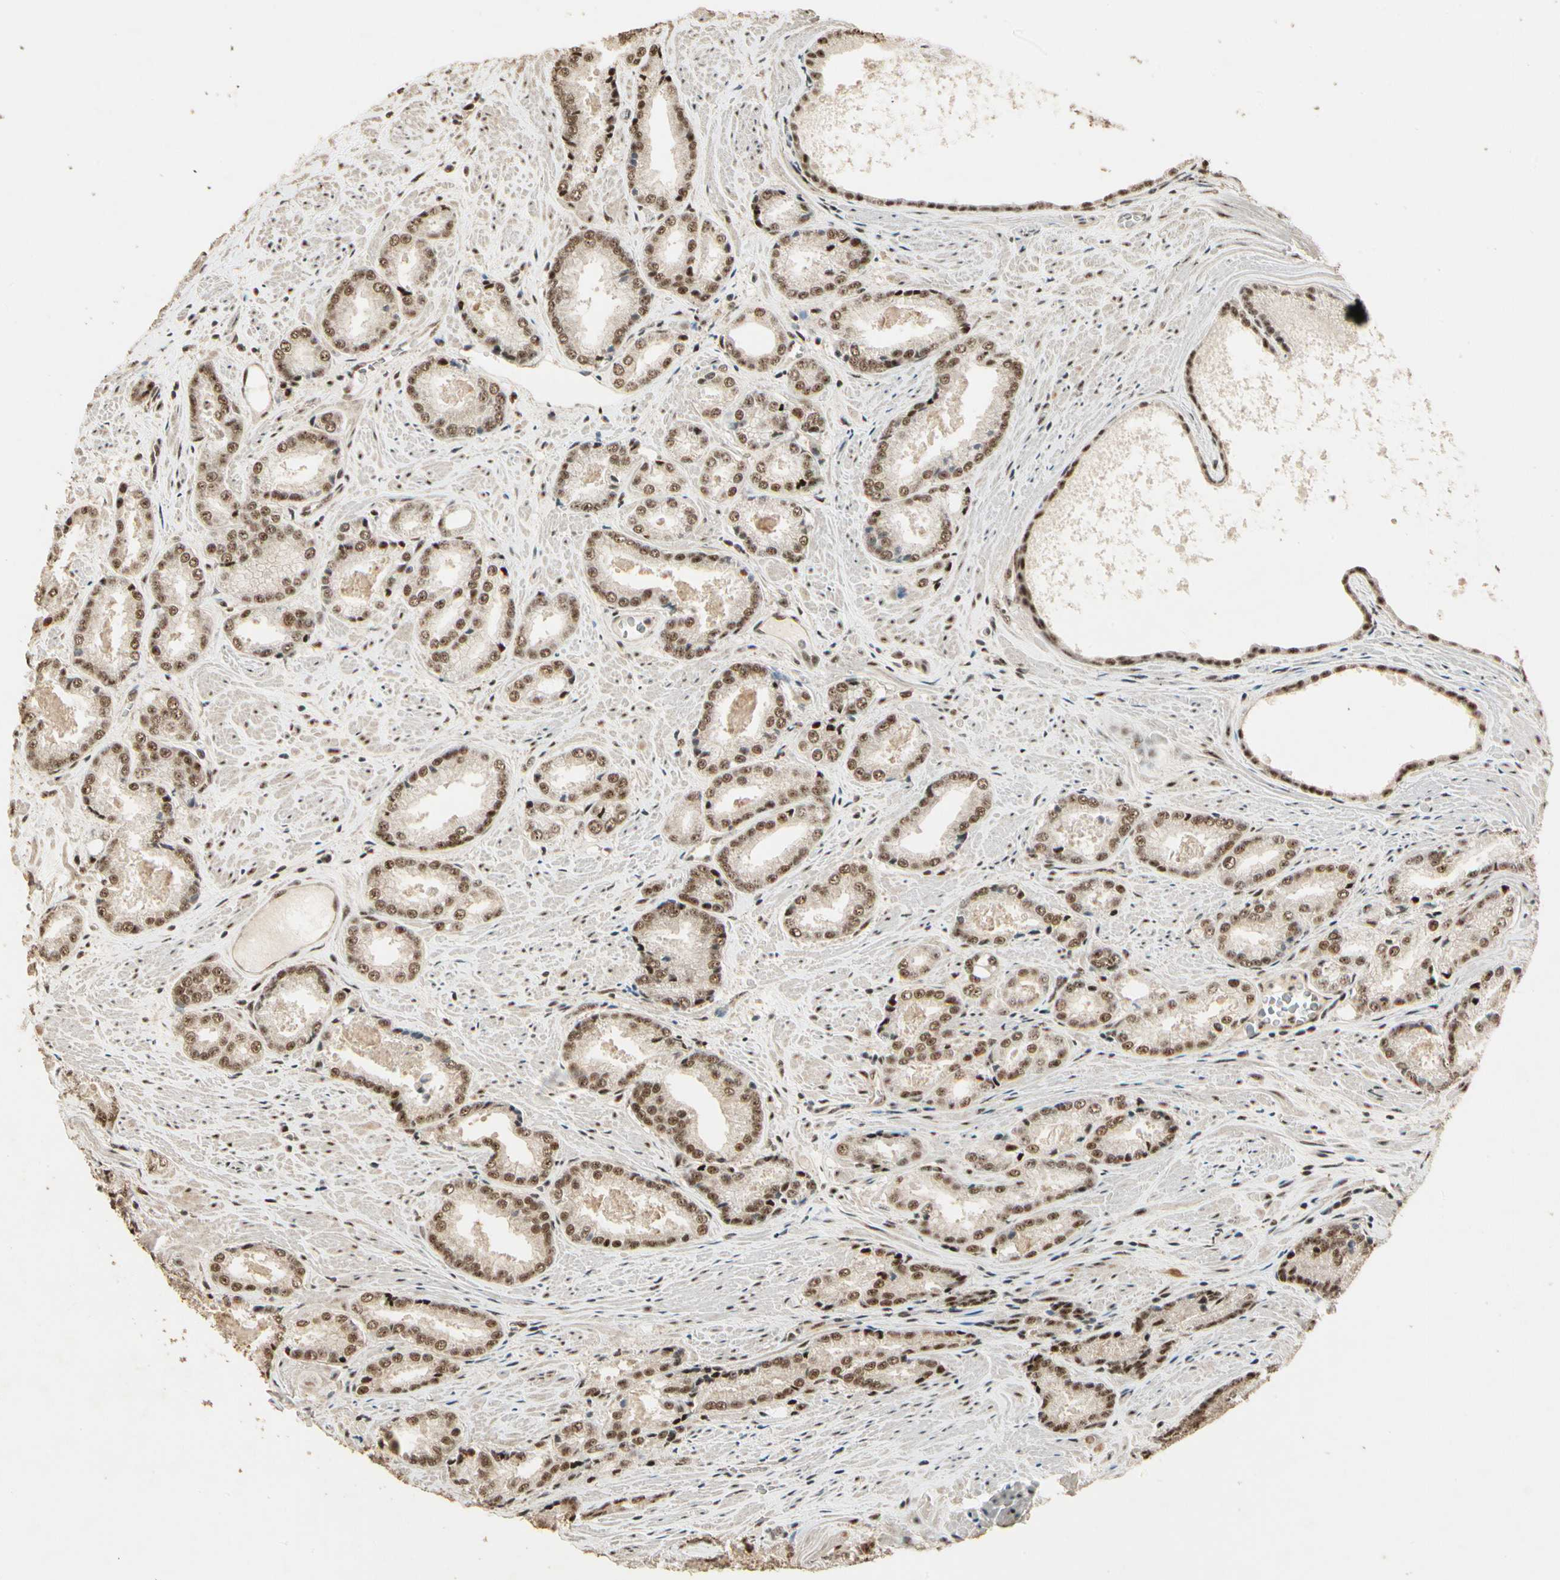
{"staining": {"intensity": "moderate", "quantity": ">75%", "location": "nuclear"}, "tissue": "prostate cancer", "cell_type": "Tumor cells", "image_type": "cancer", "snomed": [{"axis": "morphology", "description": "Adenocarcinoma, Low grade"}, {"axis": "topography", "description": "Prostate"}], "caption": "DAB immunohistochemical staining of adenocarcinoma (low-grade) (prostate) demonstrates moderate nuclear protein staining in approximately >75% of tumor cells. The staining is performed using DAB brown chromogen to label protein expression. The nuclei are counter-stained blue using hematoxylin.", "gene": "RBM25", "patient": {"sex": "male", "age": 64}}